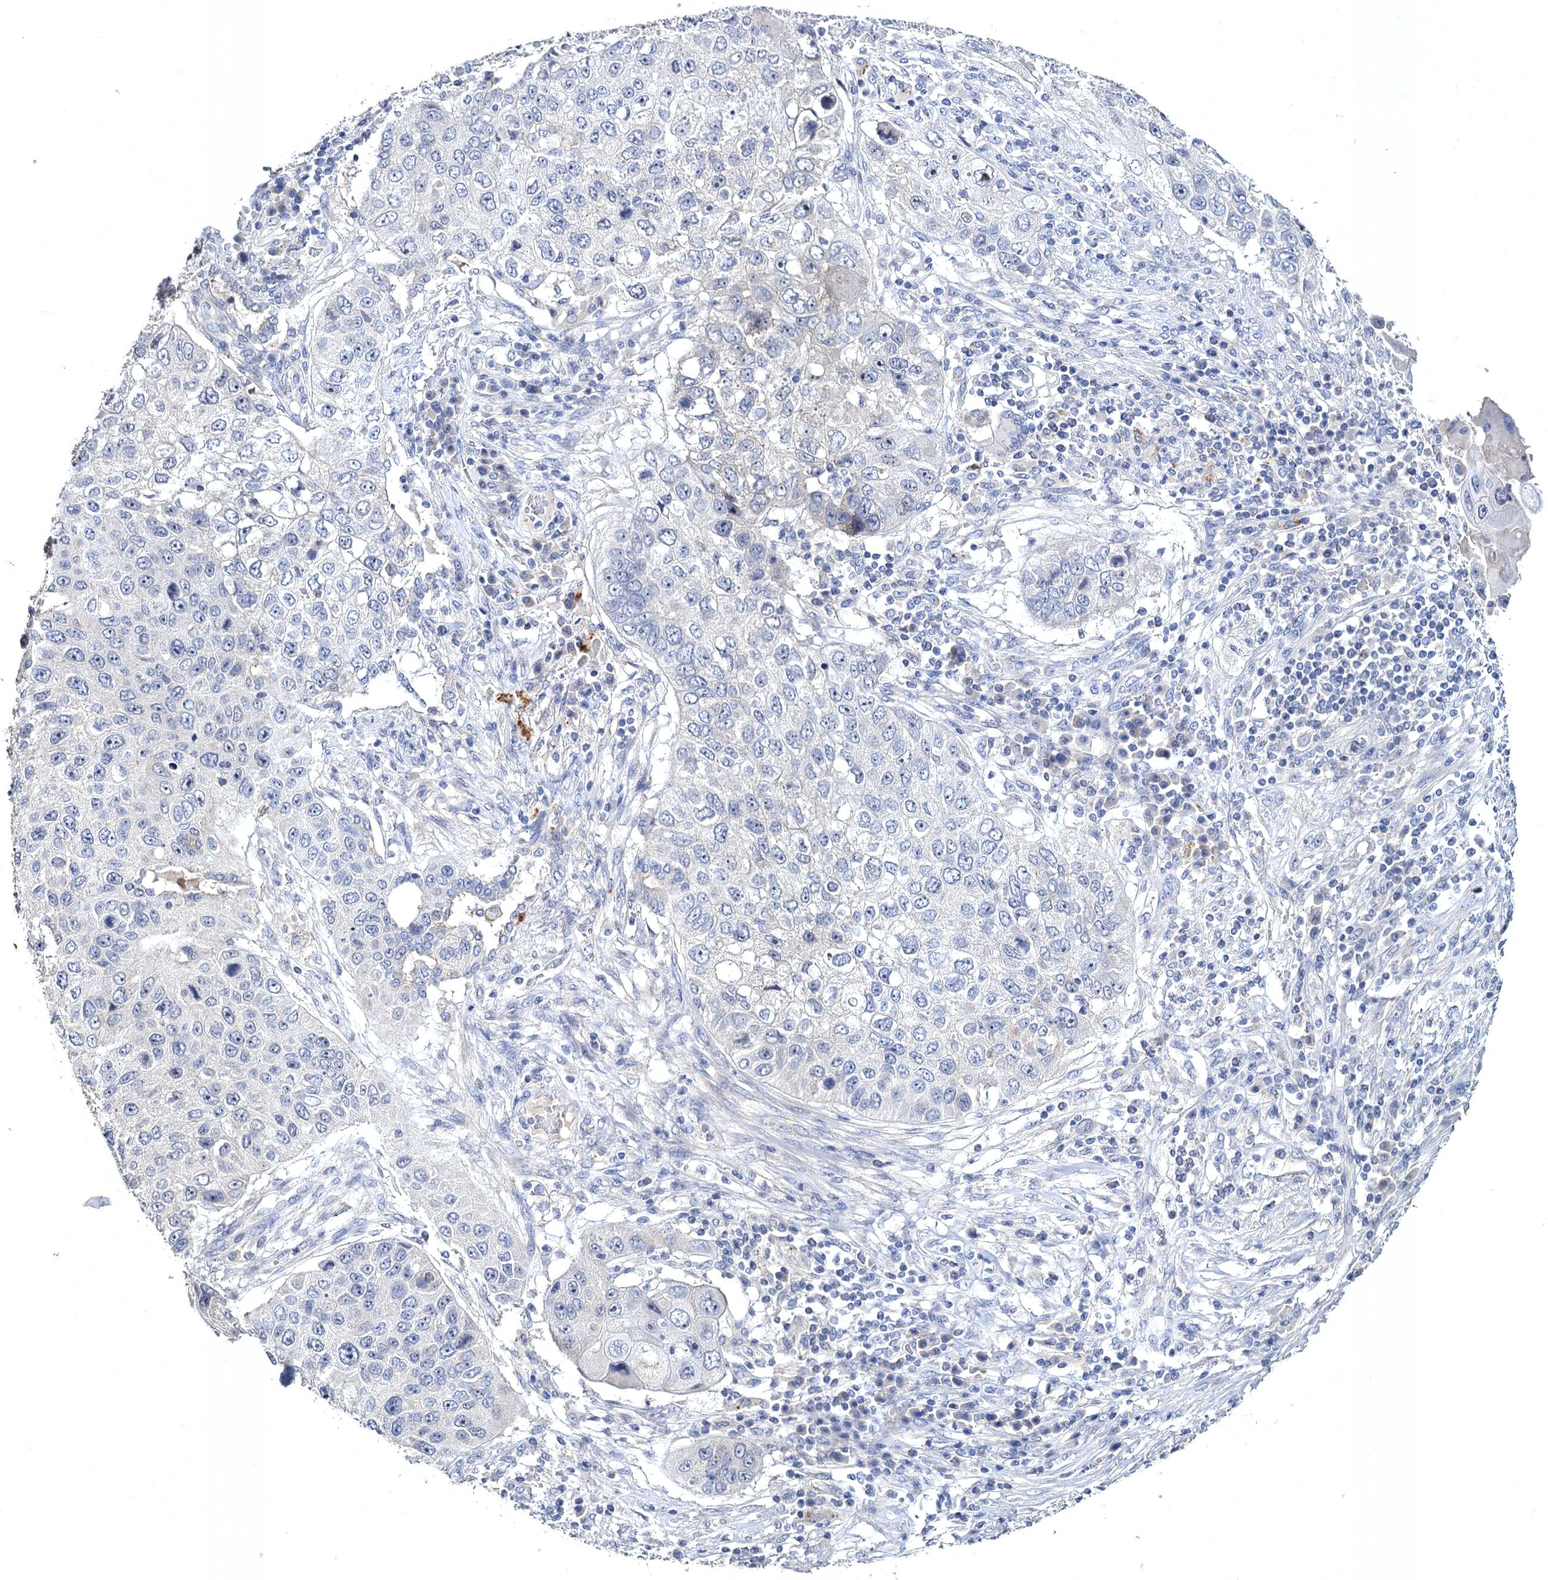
{"staining": {"intensity": "negative", "quantity": "none", "location": "none"}, "tissue": "lung cancer", "cell_type": "Tumor cells", "image_type": "cancer", "snomed": [{"axis": "morphology", "description": "Squamous cell carcinoma, NOS"}, {"axis": "topography", "description": "Lung"}], "caption": "Lung cancer (squamous cell carcinoma) was stained to show a protein in brown. There is no significant expression in tumor cells. (DAB (3,3'-diaminobenzidine) immunohistochemistry (IHC), high magnification).", "gene": "ATP9A", "patient": {"sex": "male", "age": 61}}